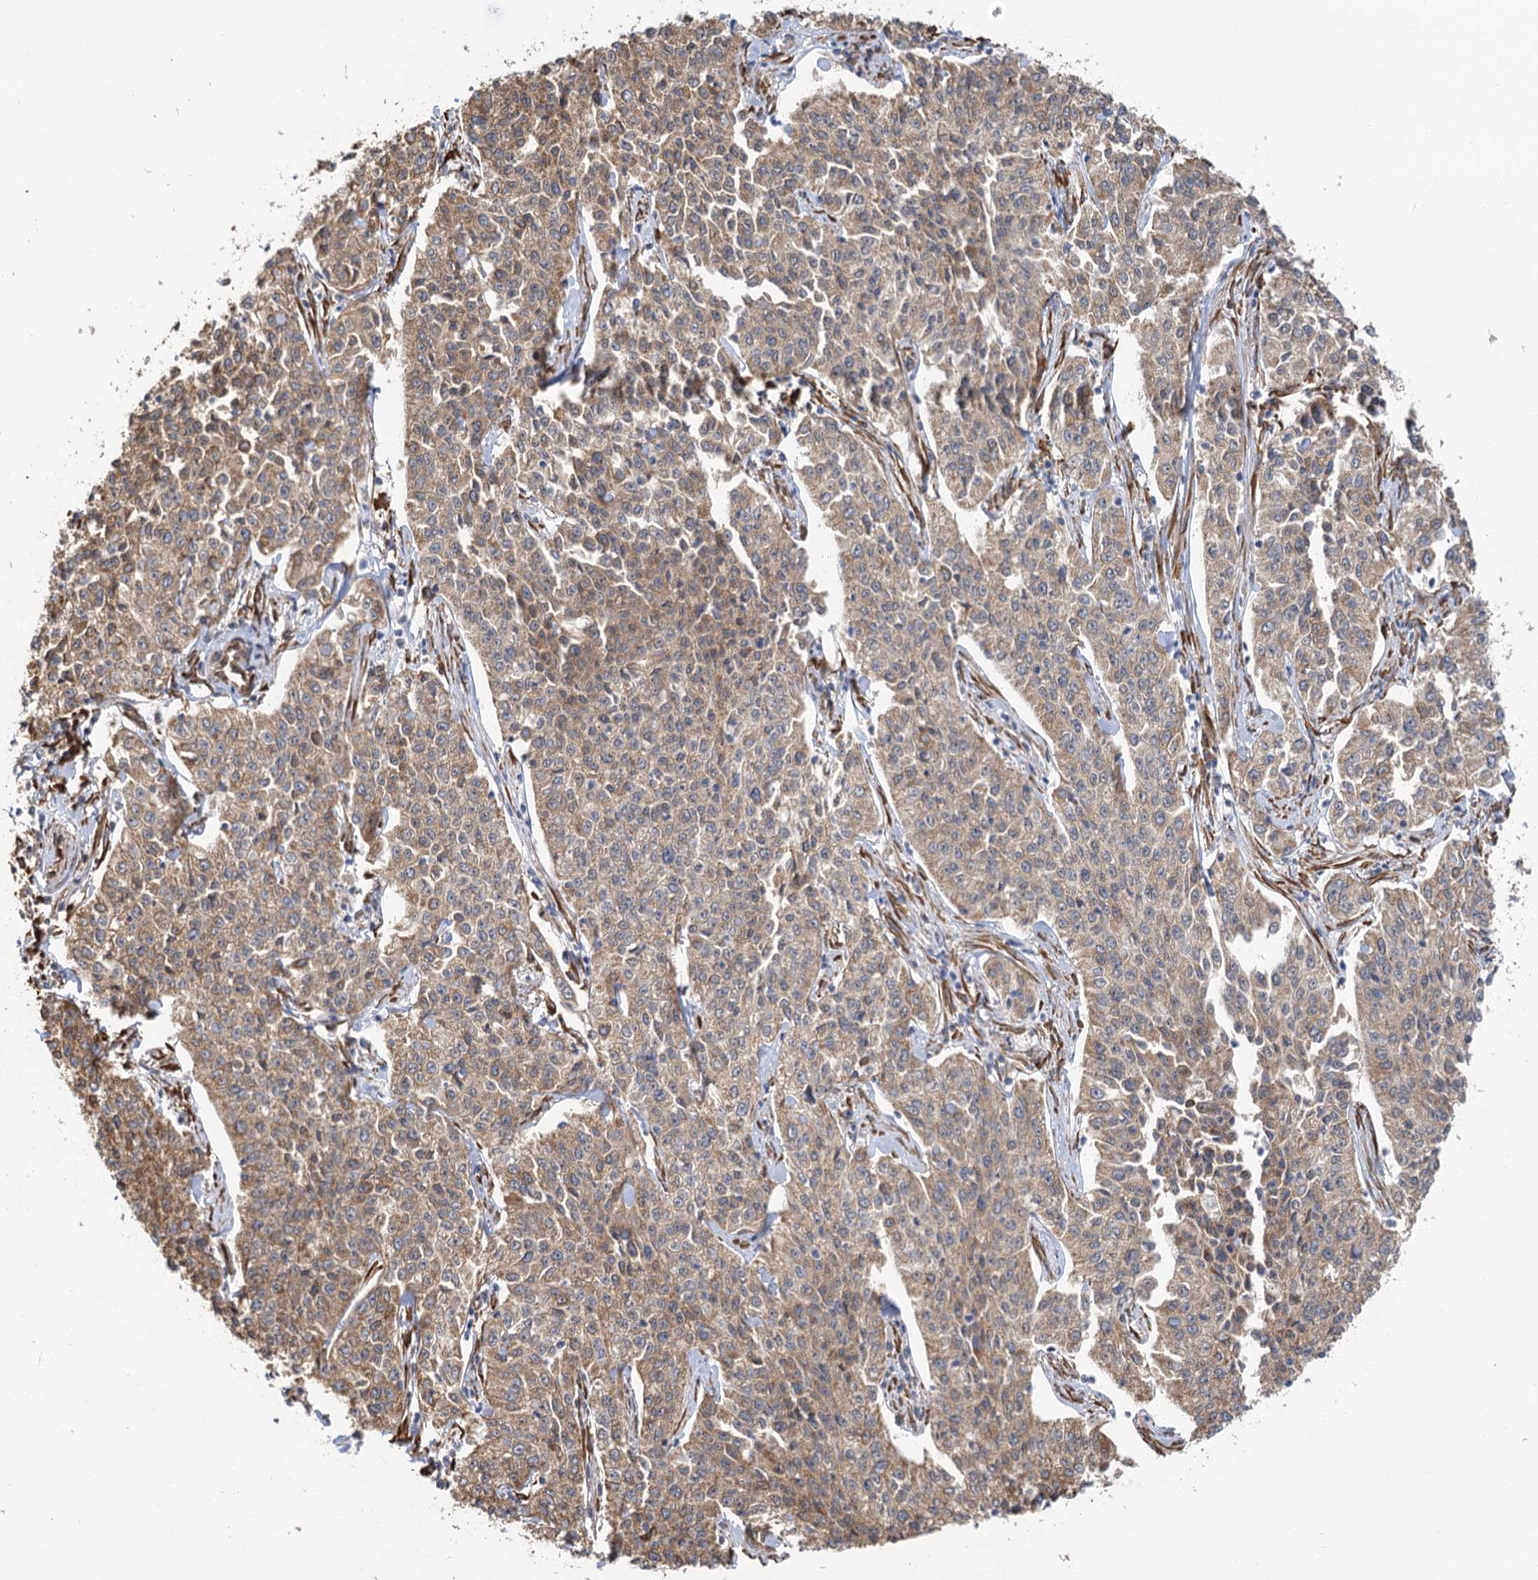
{"staining": {"intensity": "weak", "quantity": ">75%", "location": "cytoplasmic/membranous"}, "tissue": "cervical cancer", "cell_type": "Tumor cells", "image_type": "cancer", "snomed": [{"axis": "morphology", "description": "Squamous cell carcinoma, NOS"}, {"axis": "topography", "description": "Cervix"}], "caption": "Immunohistochemical staining of cervical squamous cell carcinoma demonstrates weak cytoplasmic/membranous protein positivity in about >75% of tumor cells. Immunohistochemistry (ihc) stains the protein of interest in brown and the nuclei are stained blue.", "gene": "IL11RA", "patient": {"sex": "female", "age": 35}}